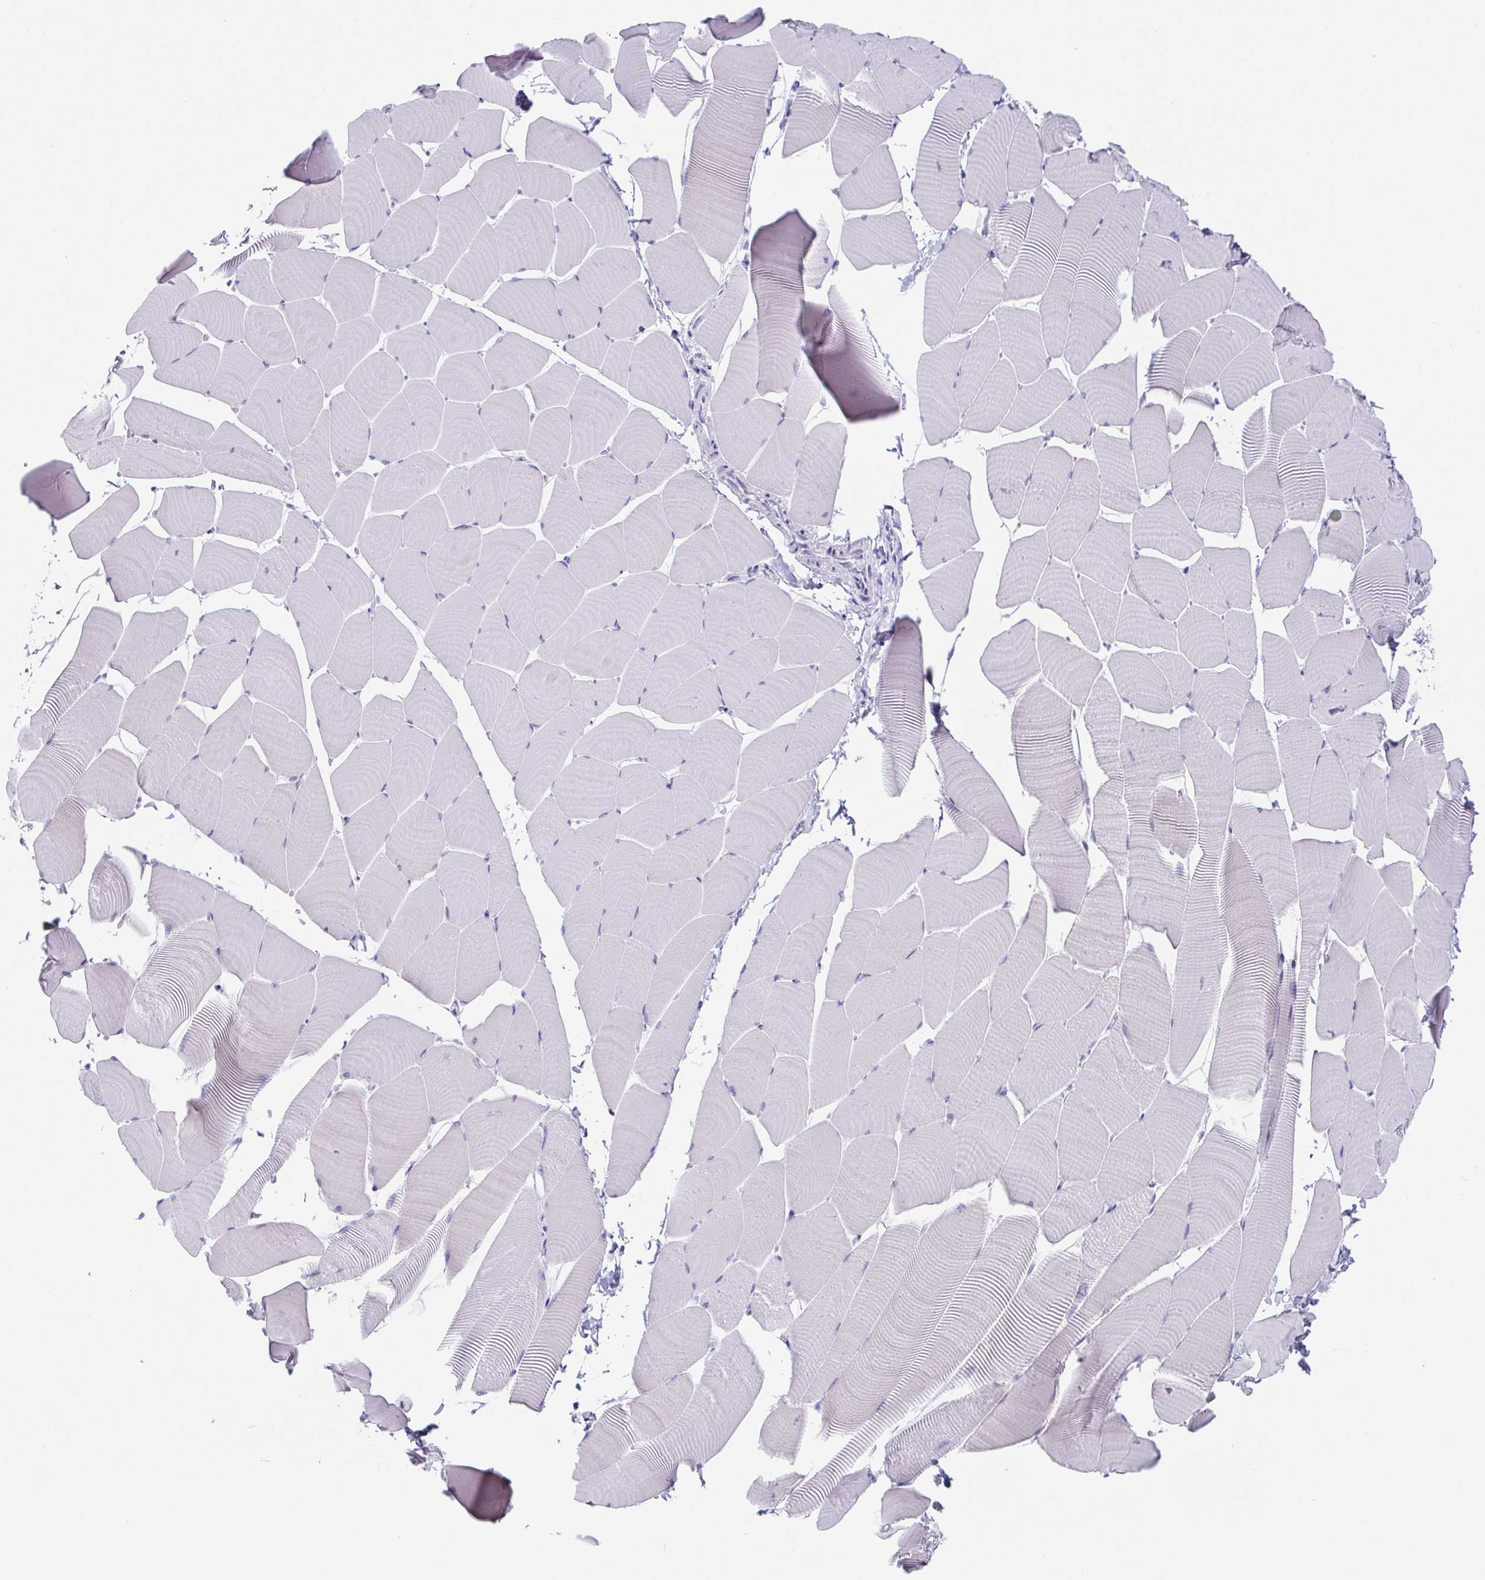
{"staining": {"intensity": "negative", "quantity": "none", "location": "none"}, "tissue": "skeletal muscle", "cell_type": "Myocytes", "image_type": "normal", "snomed": [{"axis": "morphology", "description": "Normal tissue, NOS"}, {"axis": "topography", "description": "Skeletal muscle"}], "caption": "IHC photomicrograph of benign skeletal muscle stained for a protein (brown), which exhibits no staining in myocytes.", "gene": "TEX19", "patient": {"sex": "male", "age": 25}}